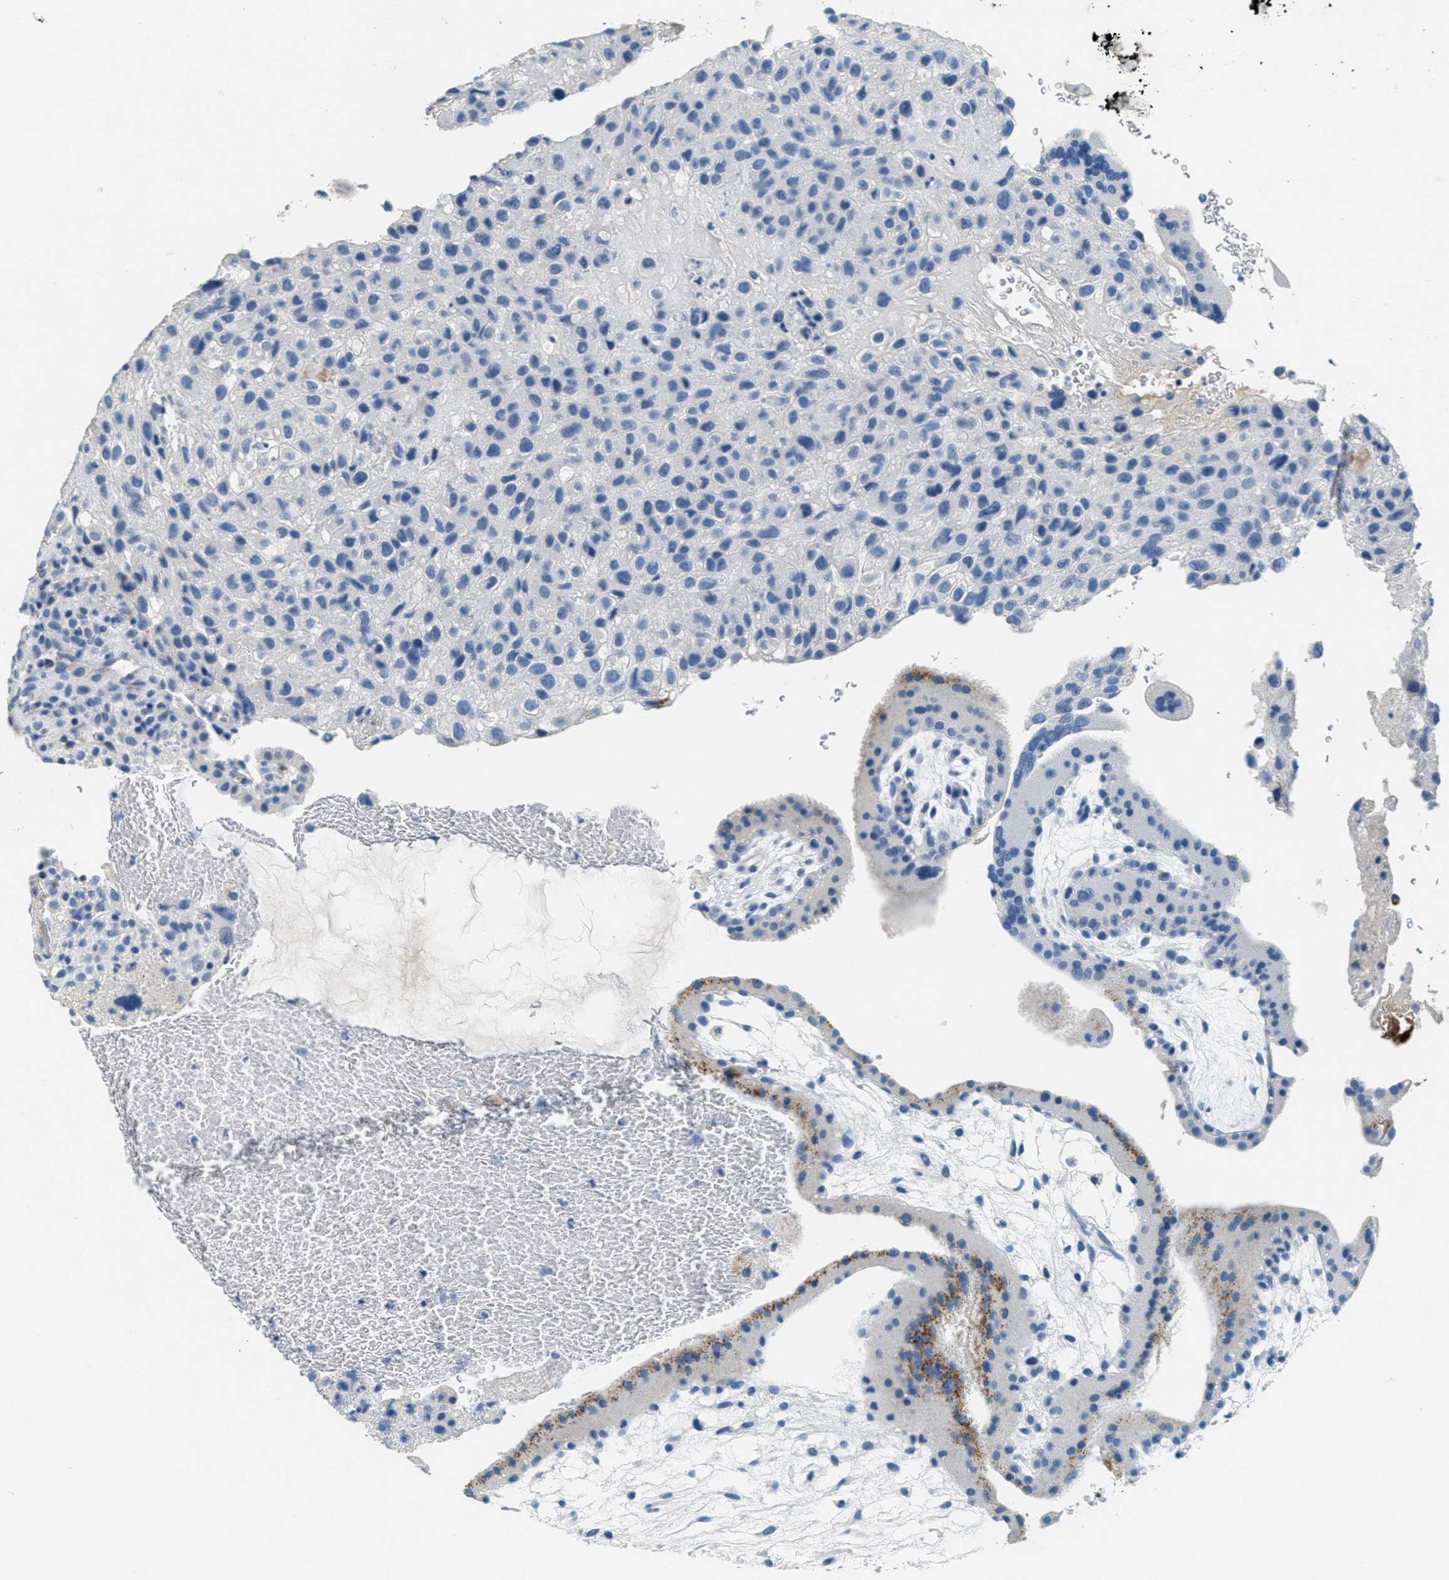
{"staining": {"intensity": "moderate", "quantity": "<25%", "location": "cytoplasmic/membranous"}, "tissue": "placenta", "cell_type": "Trophoblastic cells", "image_type": "normal", "snomed": [{"axis": "morphology", "description": "Normal tissue, NOS"}, {"axis": "topography", "description": "Placenta"}], "caption": "Benign placenta shows moderate cytoplasmic/membranous staining in approximately <25% of trophoblastic cells, visualized by immunohistochemistry. The protein of interest is stained brown, and the nuclei are stained in blue (DAB (3,3'-diaminobenzidine) IHC with brightfield microscopy, high magnification).", "gene": "A2M", "patient": {"sex": "female", "age": 19}}